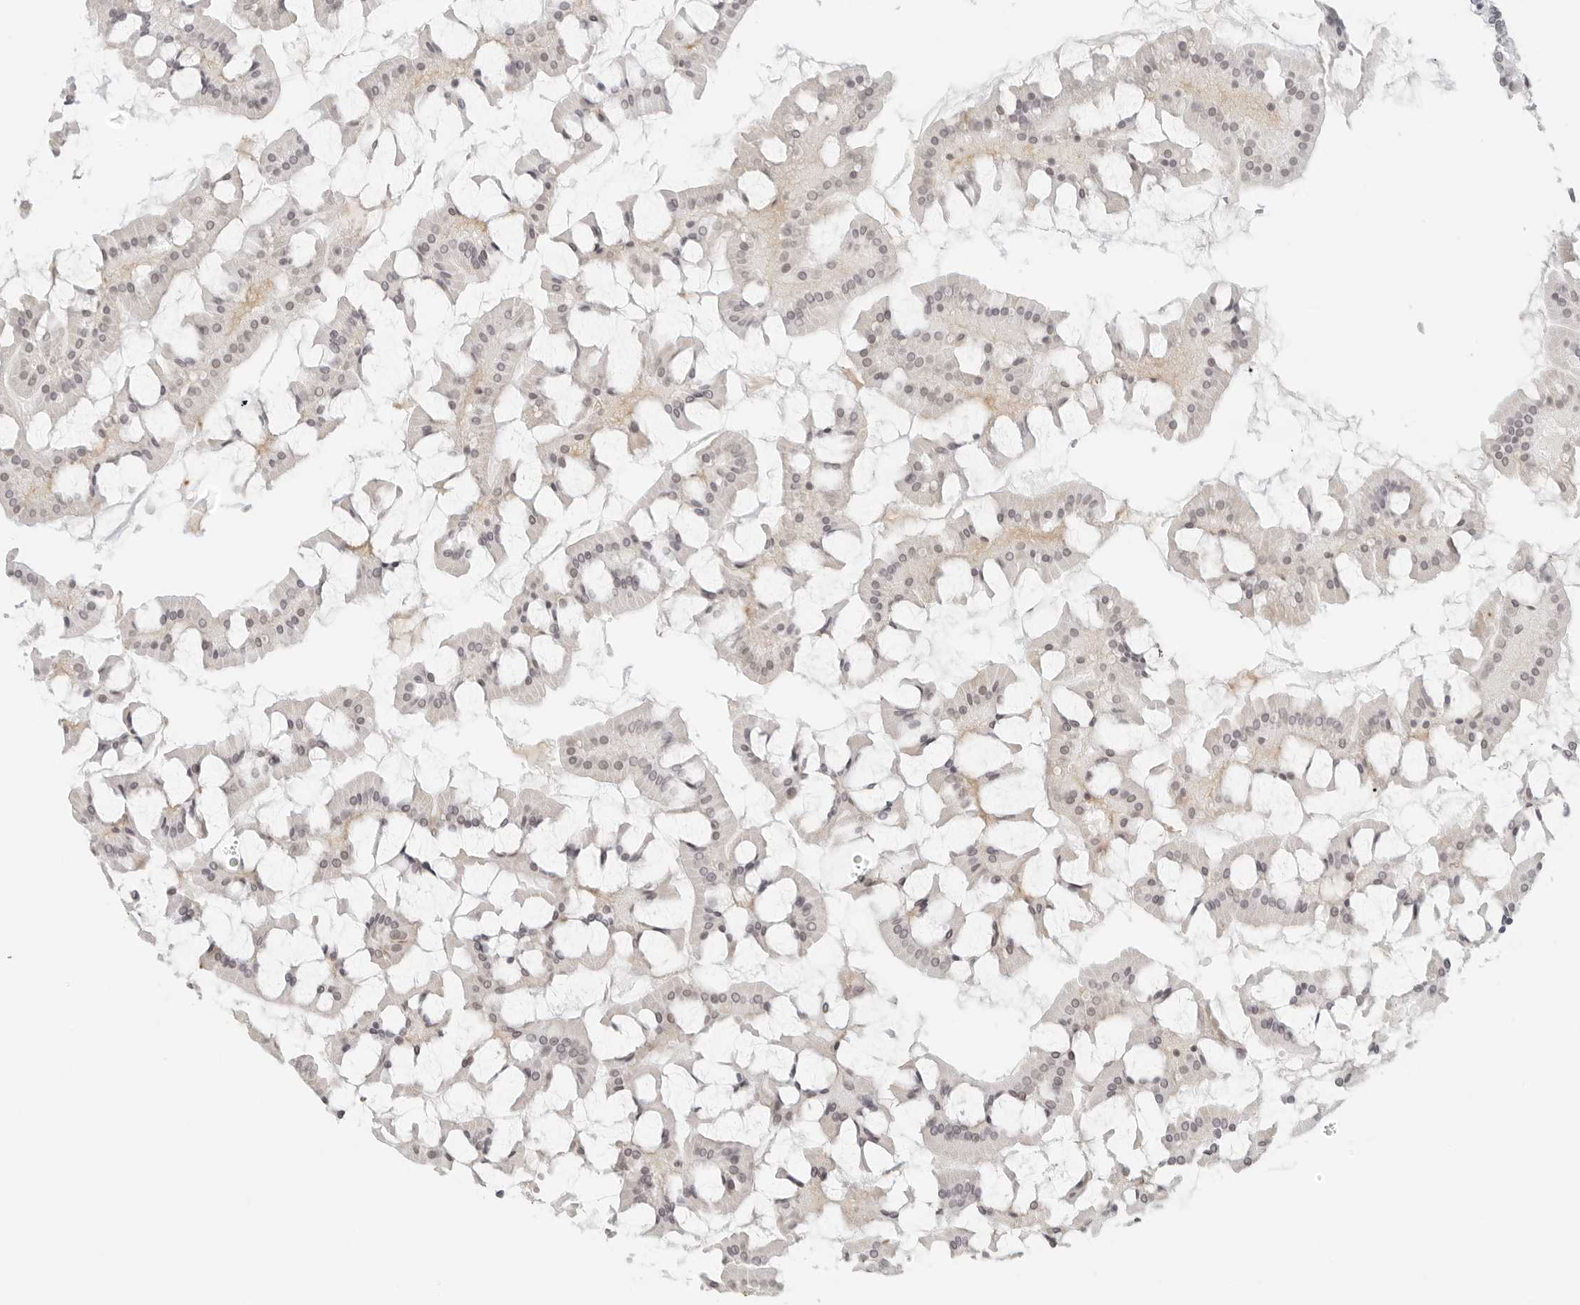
{"staining": {"intensity": "negative", "quantity": "none", "location": "none"}, "tissue": "small intestine", "cell_type": "Glandular cells", "image_type": "normal", "snomed": [{"axis": "morphology", "description": "Normal tissue, NOS"}, {"axis": "topography", "description": "Small intestine"}], "caption": "There is no significant staining in glandular cells of small intestine. (Brightfield microscopy of DAB (3,3'-diaminobenzidine) IHC at high magnification).", "gene": "ZNF678", "patient": {"sex": "male", "age": 41}}